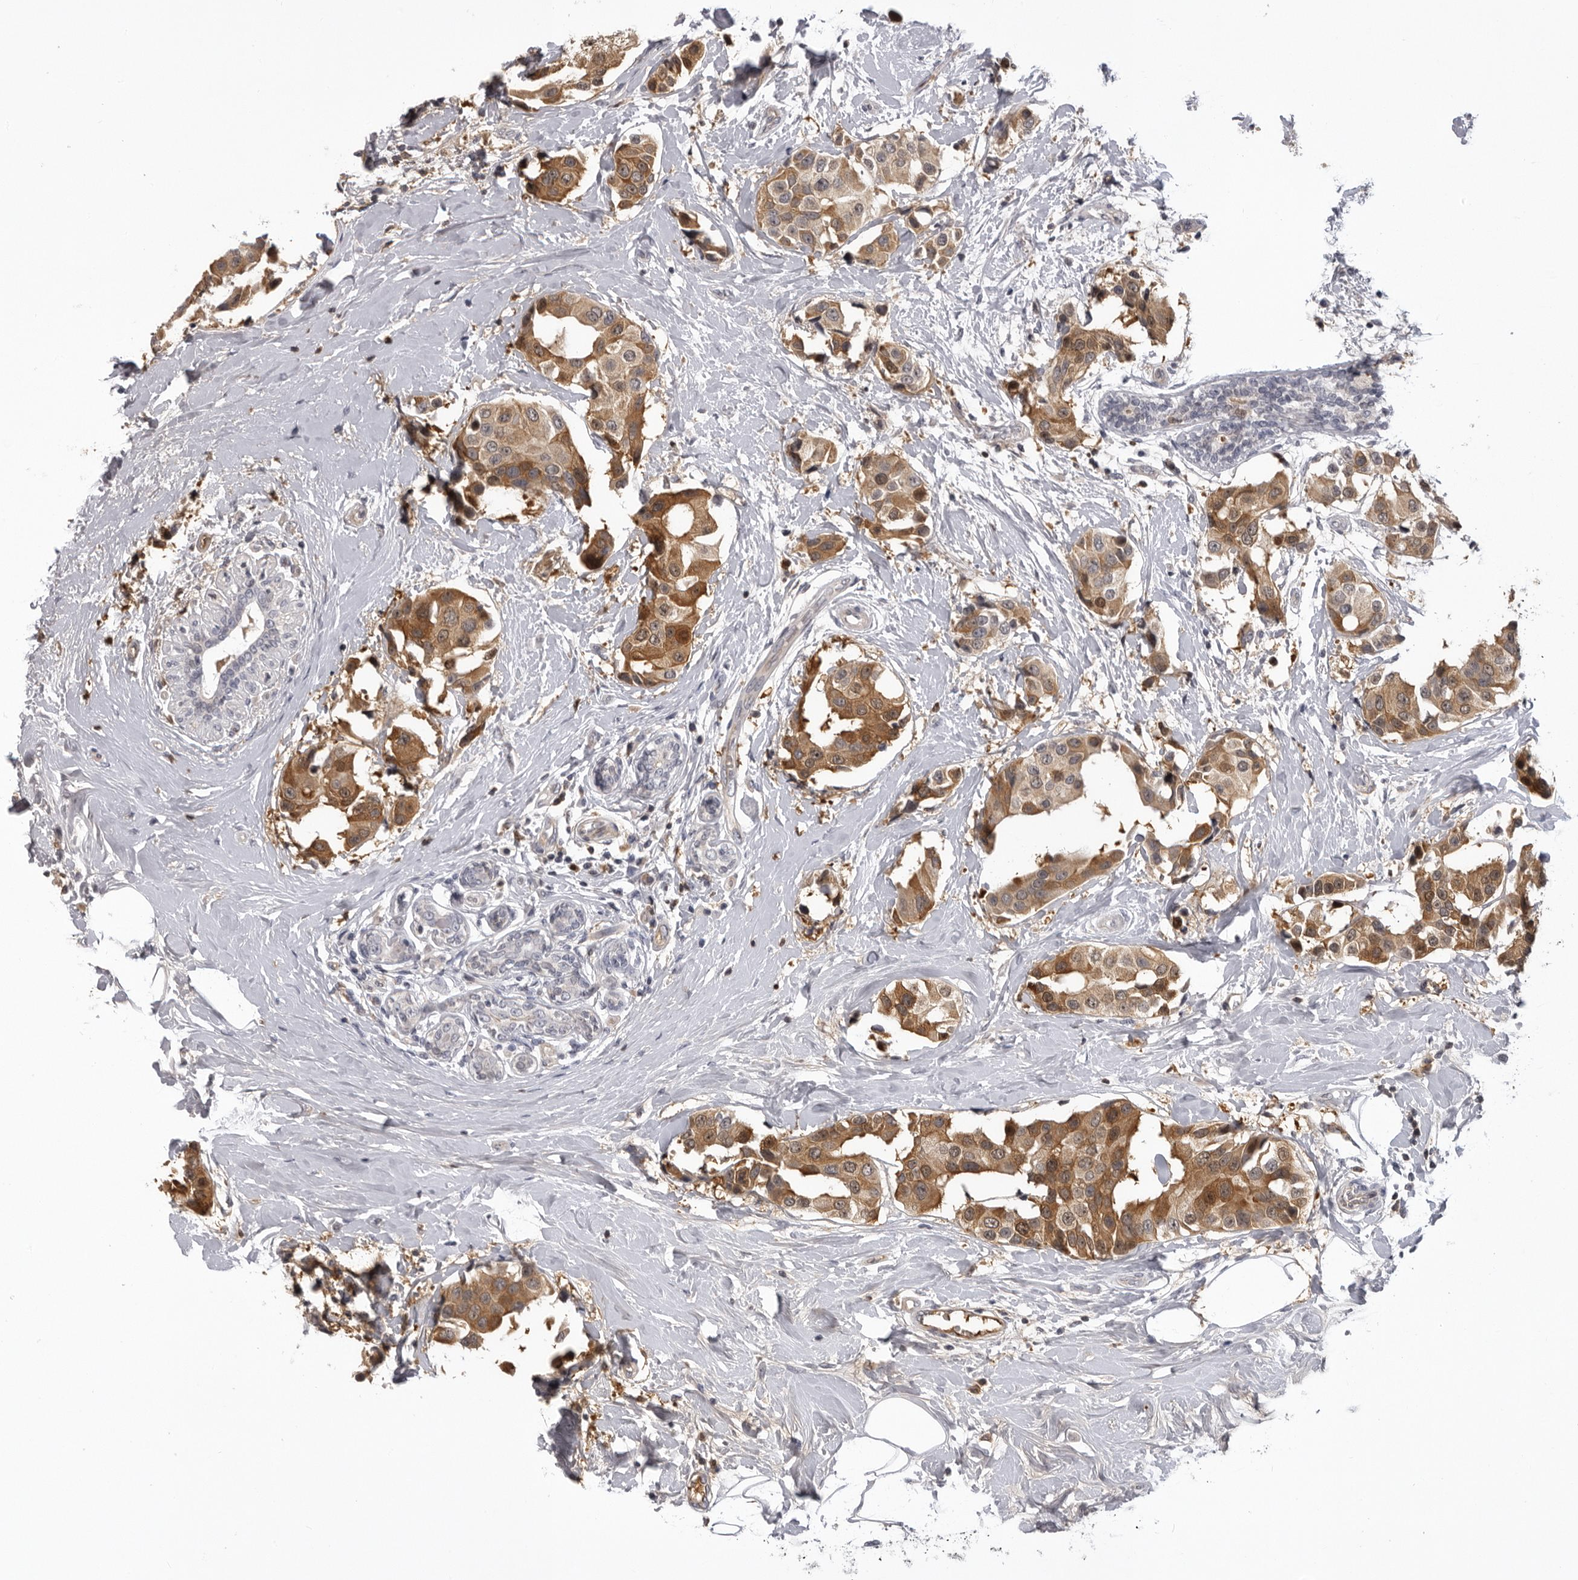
{"staining": {"intensity": "moderate", "quantity": ">75%", "location": "cytoplasmic/membranous"}, "tissue": "breast cancer", "cell_type": "Tumor cells", "image_type": "cancer", "snomed": [{"axis": "morphology", "description": "Normal tissue, NOS"}, {"axis": "morphology", "description": "Duct carcinoma"}, {"axis": "topography", "description": "Breast"}], "caption": "A medium amount of moderate cytoplasmic/membranous staining is seen in approximately >75% of tumor cells in breast cancer tissue.", "gene": "PLEKHF2", "patient": {"sex": "female", "age": 39}}